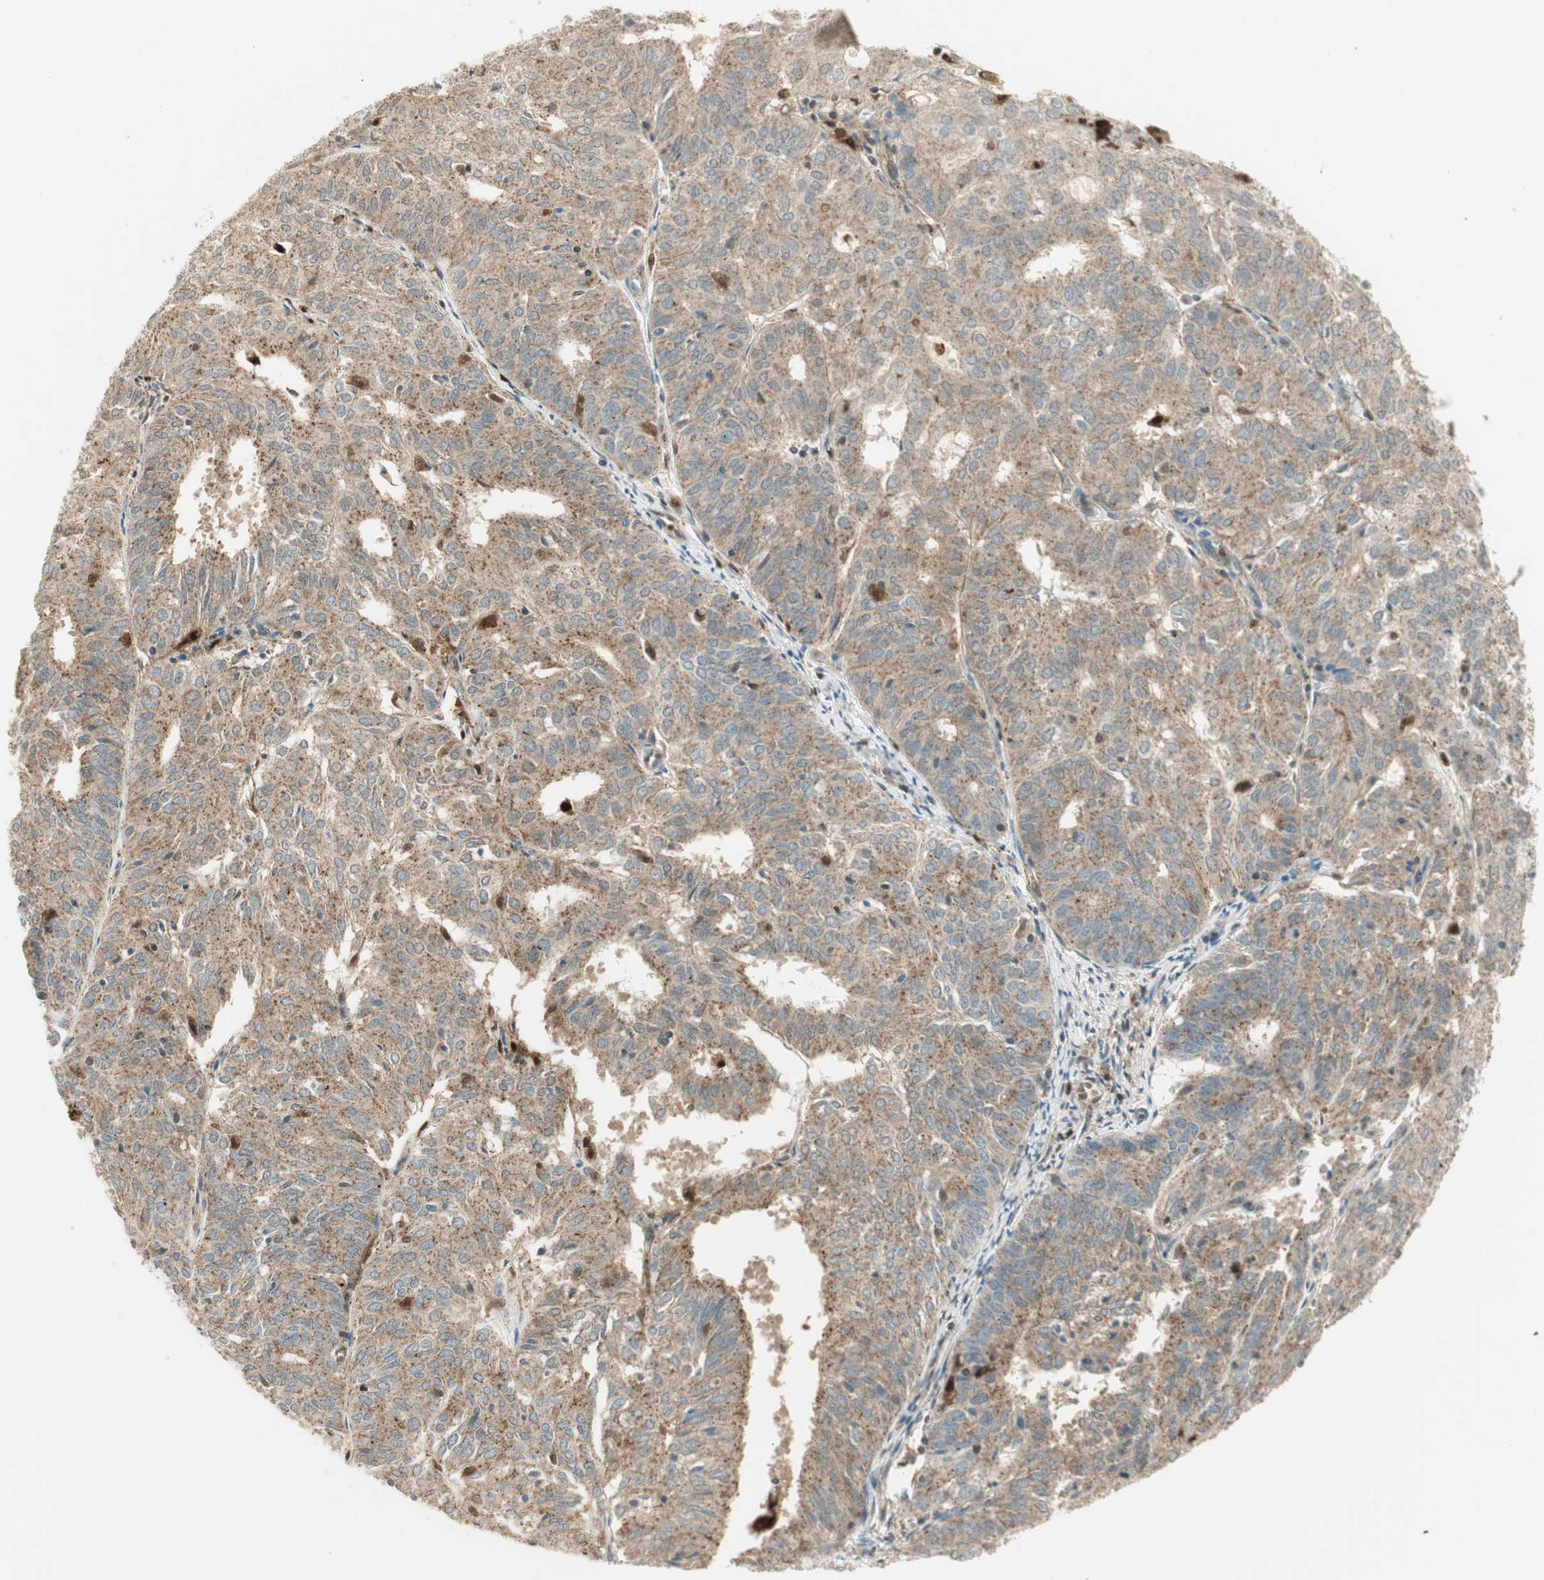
{"staining": {"intensity": "moderate", "quantity": ">75%", "location": "cytoplasmic/membranous"}, "tissue": "endometrial cancer", "cell_type": "Tumor cells", "image_type": "cancer", "snomed": [{"axis": "morphology", "description": "Adenocarcinoma, NOS"}, {"axis": "topography", "description": "Uterus"}], "caption": "Moderate cytoplasmic/membranous protein staining is identified in about >75% of tumor cells in adenocarcinoma (endometrial).", "gene": "LTA4H", "patient": {"sex": "female", "age": 60}}